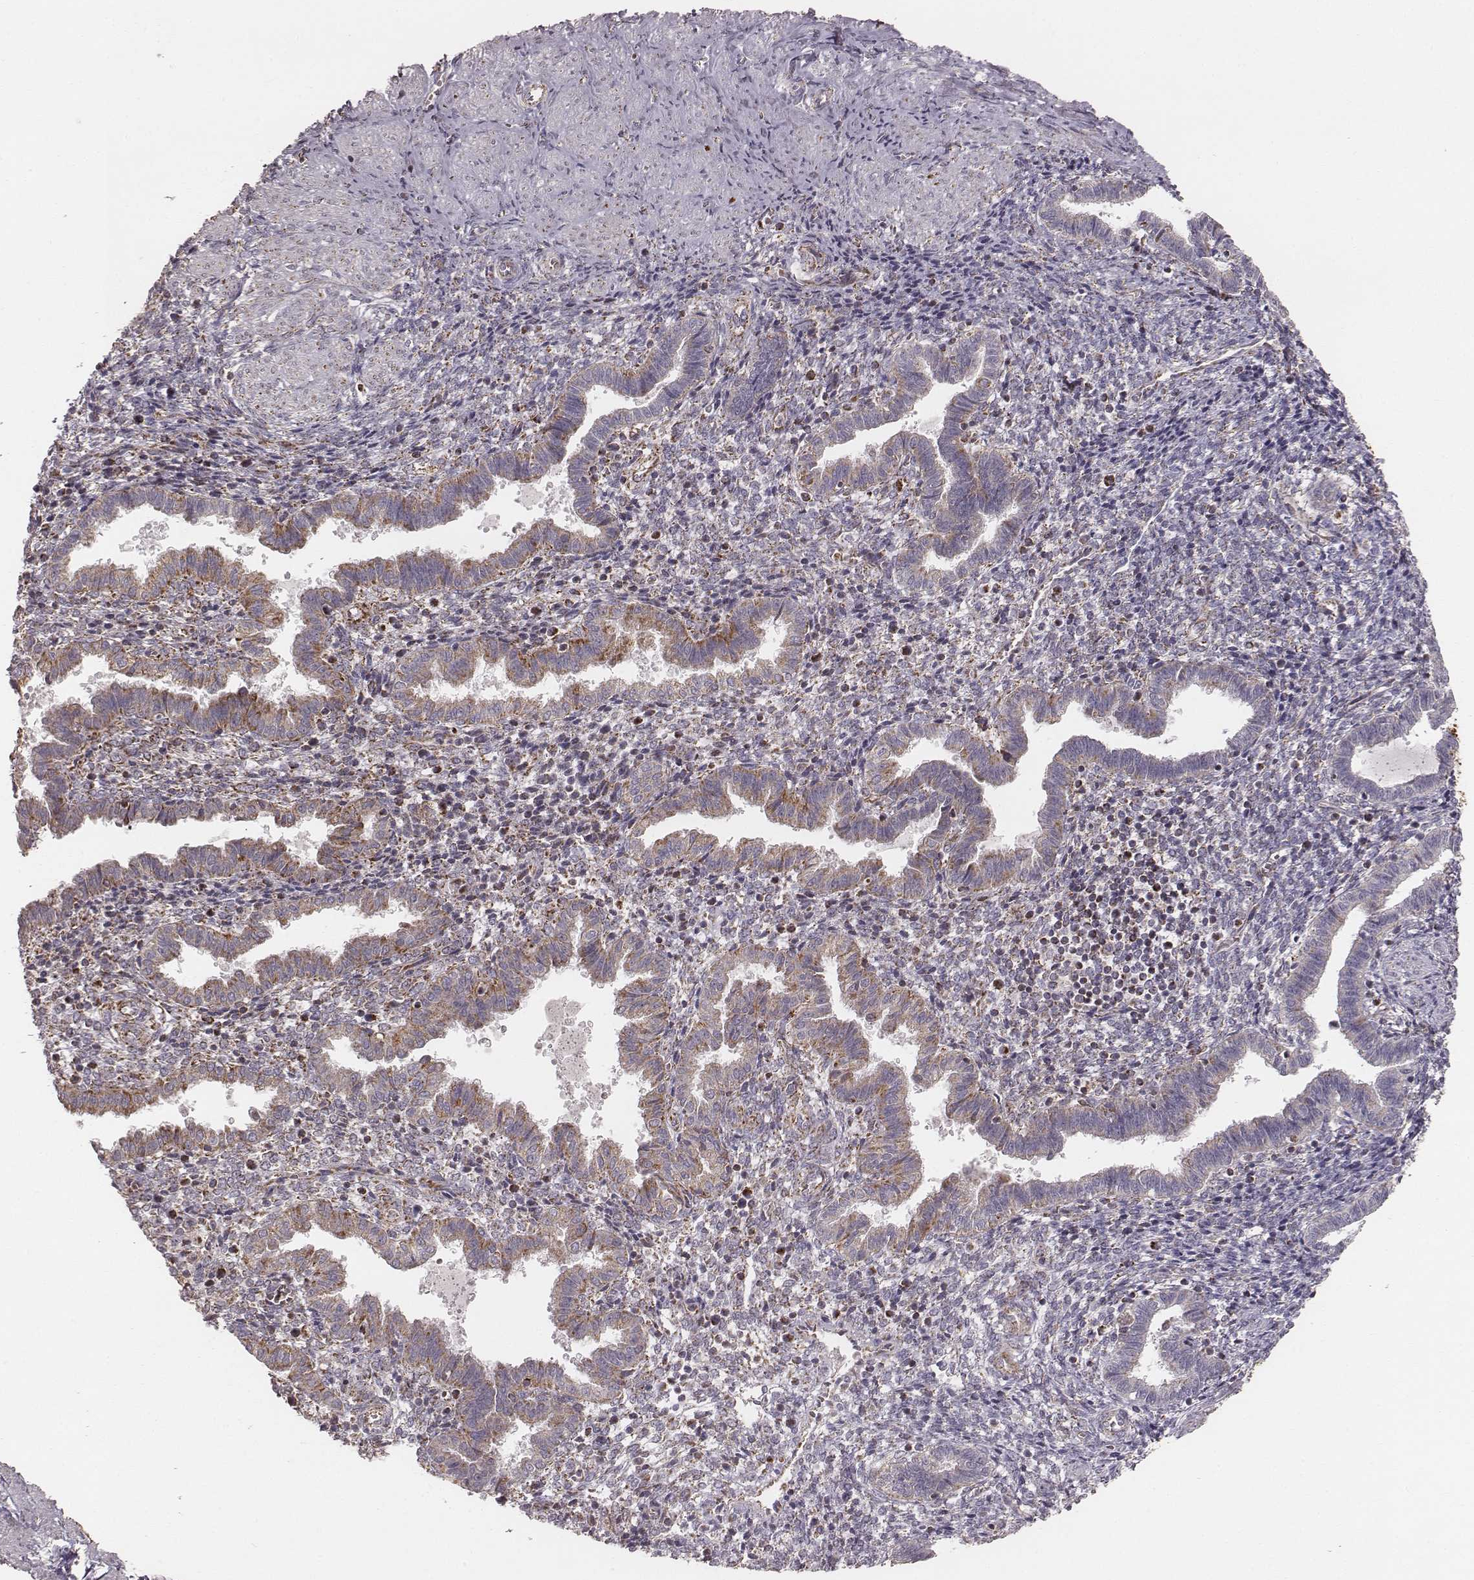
{"staining": {"intensity": "strong", "quantity": "25%-75%", "location": "cytoplasmic/membranous"}, "tissue": "endometrium", "cell_type": "Cells in endometrial stroma", "image_type": "normal", "snomed": [{"axis": "morphology", "description": "Normal tissue, NOS"}, {"axis": "topography", "description": "Endometrium"}], "caption": "An image of human endometrium stained for a protein displays strong cytoplasmic/membranous brown staining in cells in endometrial stroma. Nuclei are stained in blue.", "gene": "TUFM", "patient": {"sex": "female", "age": 37}}